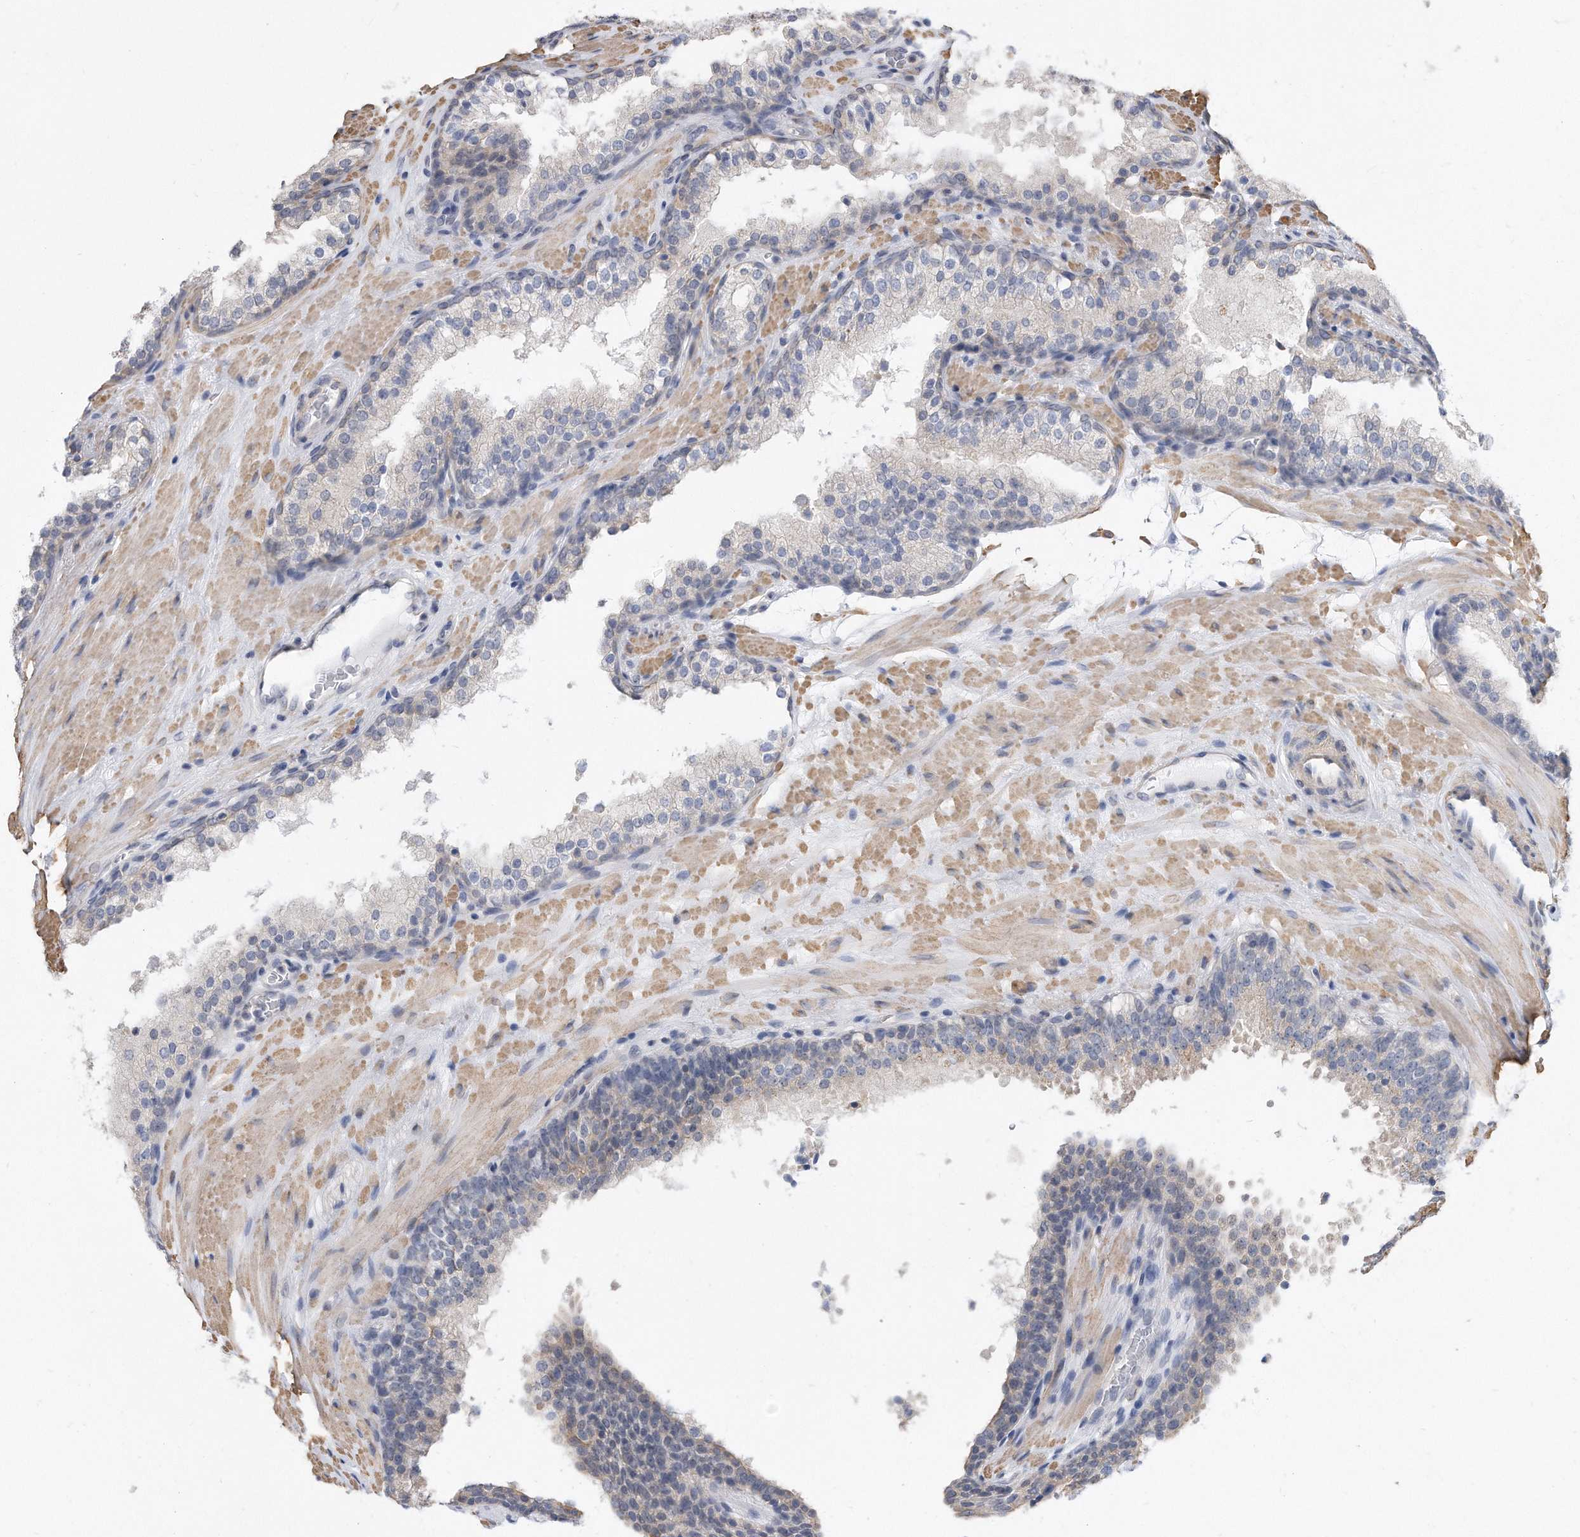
{"staining": {"intensity": "negative", "quantity": "none", "location": "none"}, "tissue": "prostate cancer", "cell_type": "Tumor cells", "image_type": "cancer", "snomed": [{"axis": "morphology", "description": "Adenocarcinoma, High grade"}, {"axis": "topography", "description": "Prostate"}], "caption": "This is an IHC histopathology image of human prostate adenocarcinoma (high-grade). There is no staining in tumor cells.", "gene": "TCP1", "patient": {"sex": "male", "age": 56}}